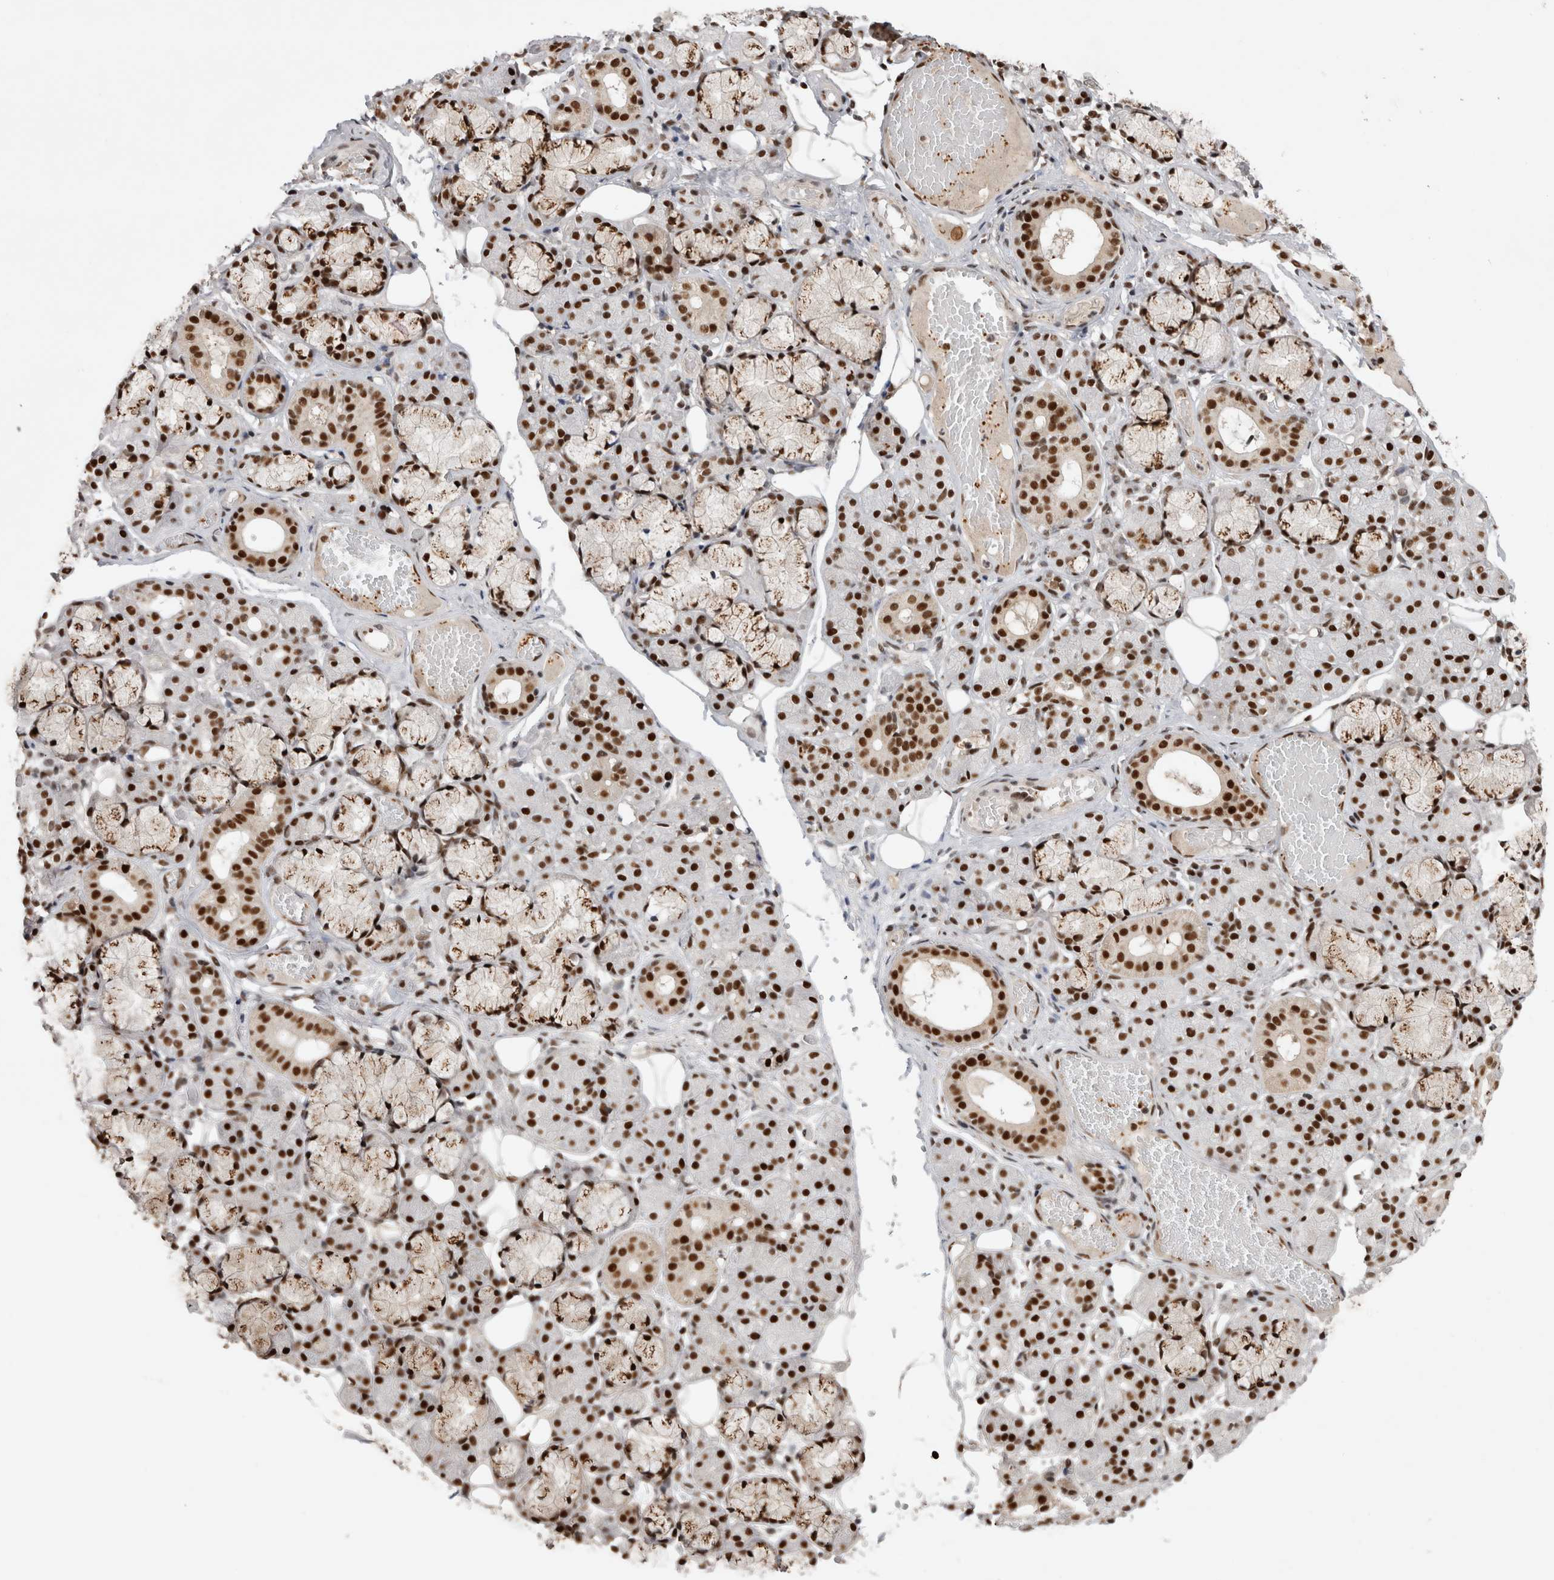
{"staining": {"intensity": "strong", "quantity": ">75%", "location": "cytoplasmic/membranous,nuclear"}, "tissue": "salivary gland", "cell_type": "Glandular cells", "image_type": "normal", "snomed": [{"axis": "morphology", "description": "Normal tissue, NOS"}, {"axis": "topography", "description": "Salivary gland"}], "caption": "DAB (3,3'-diaminobenzidine) immunohistochemical staining of normal salivary gland reveals strong cytoplasmic/membranous,nuclear protein expression in about >75% of glandular cells.", "gene": "EYA2", "patient": {"sex": "male", "age": 63}}